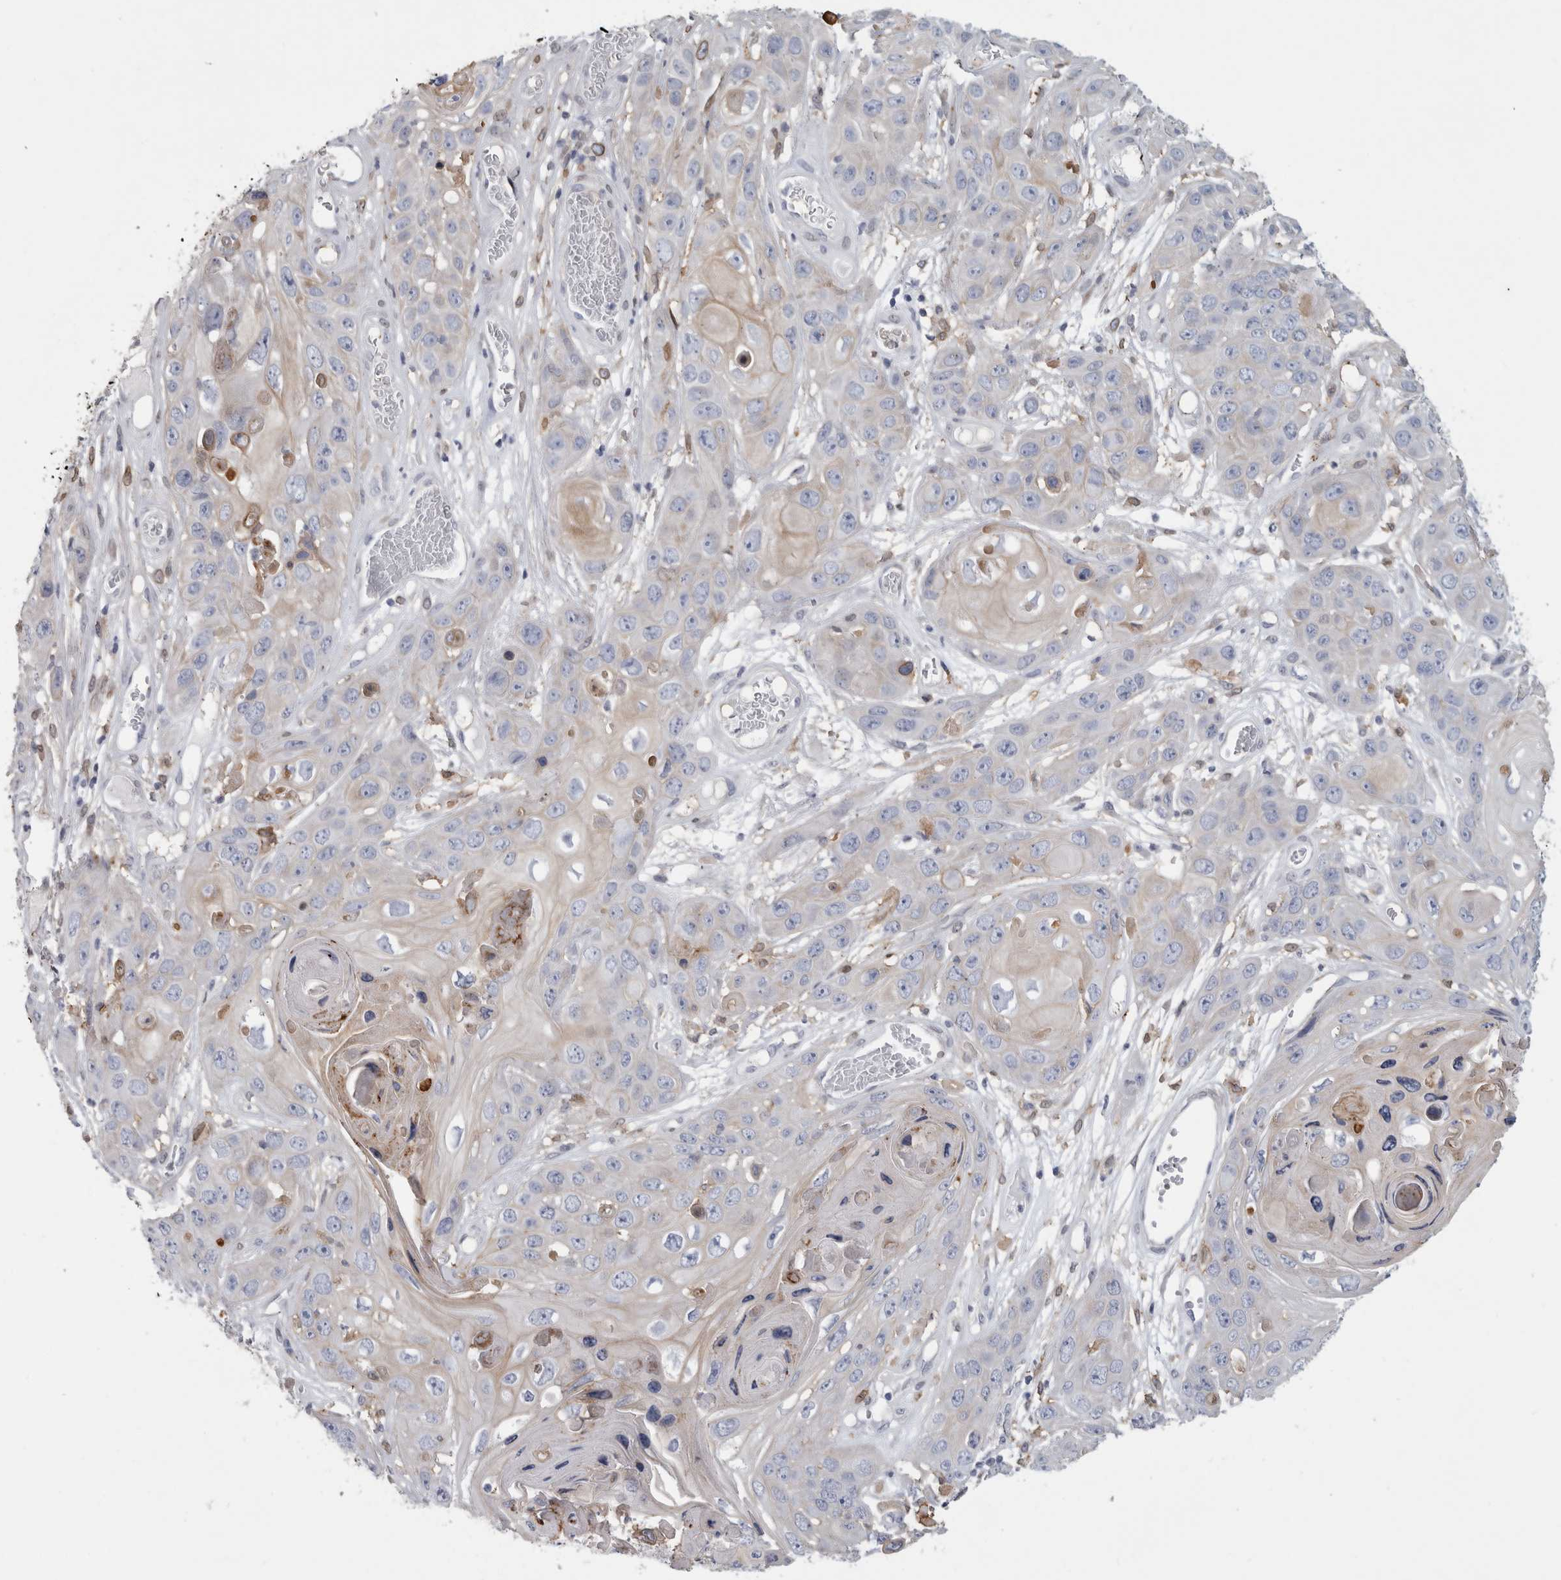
{"staining": {"intensity": "negative", "quantity": "none", "location": "none"}, "tissue": "skin cancer", "cell_type": "Tumor cells", "image_type": "cancer", "snomed": [{"axis": "morphology", "description": "Squamous cell carcinoma, NOS"}, {"axis": "topography", "description": "Skin"}], "caption": "Micrograph shows no significant protein positivity in tumor cells of squamous cell carcinoma (skin).", "gene": "DNAJC24", "patient": {"sex": "male", "age": 55}}